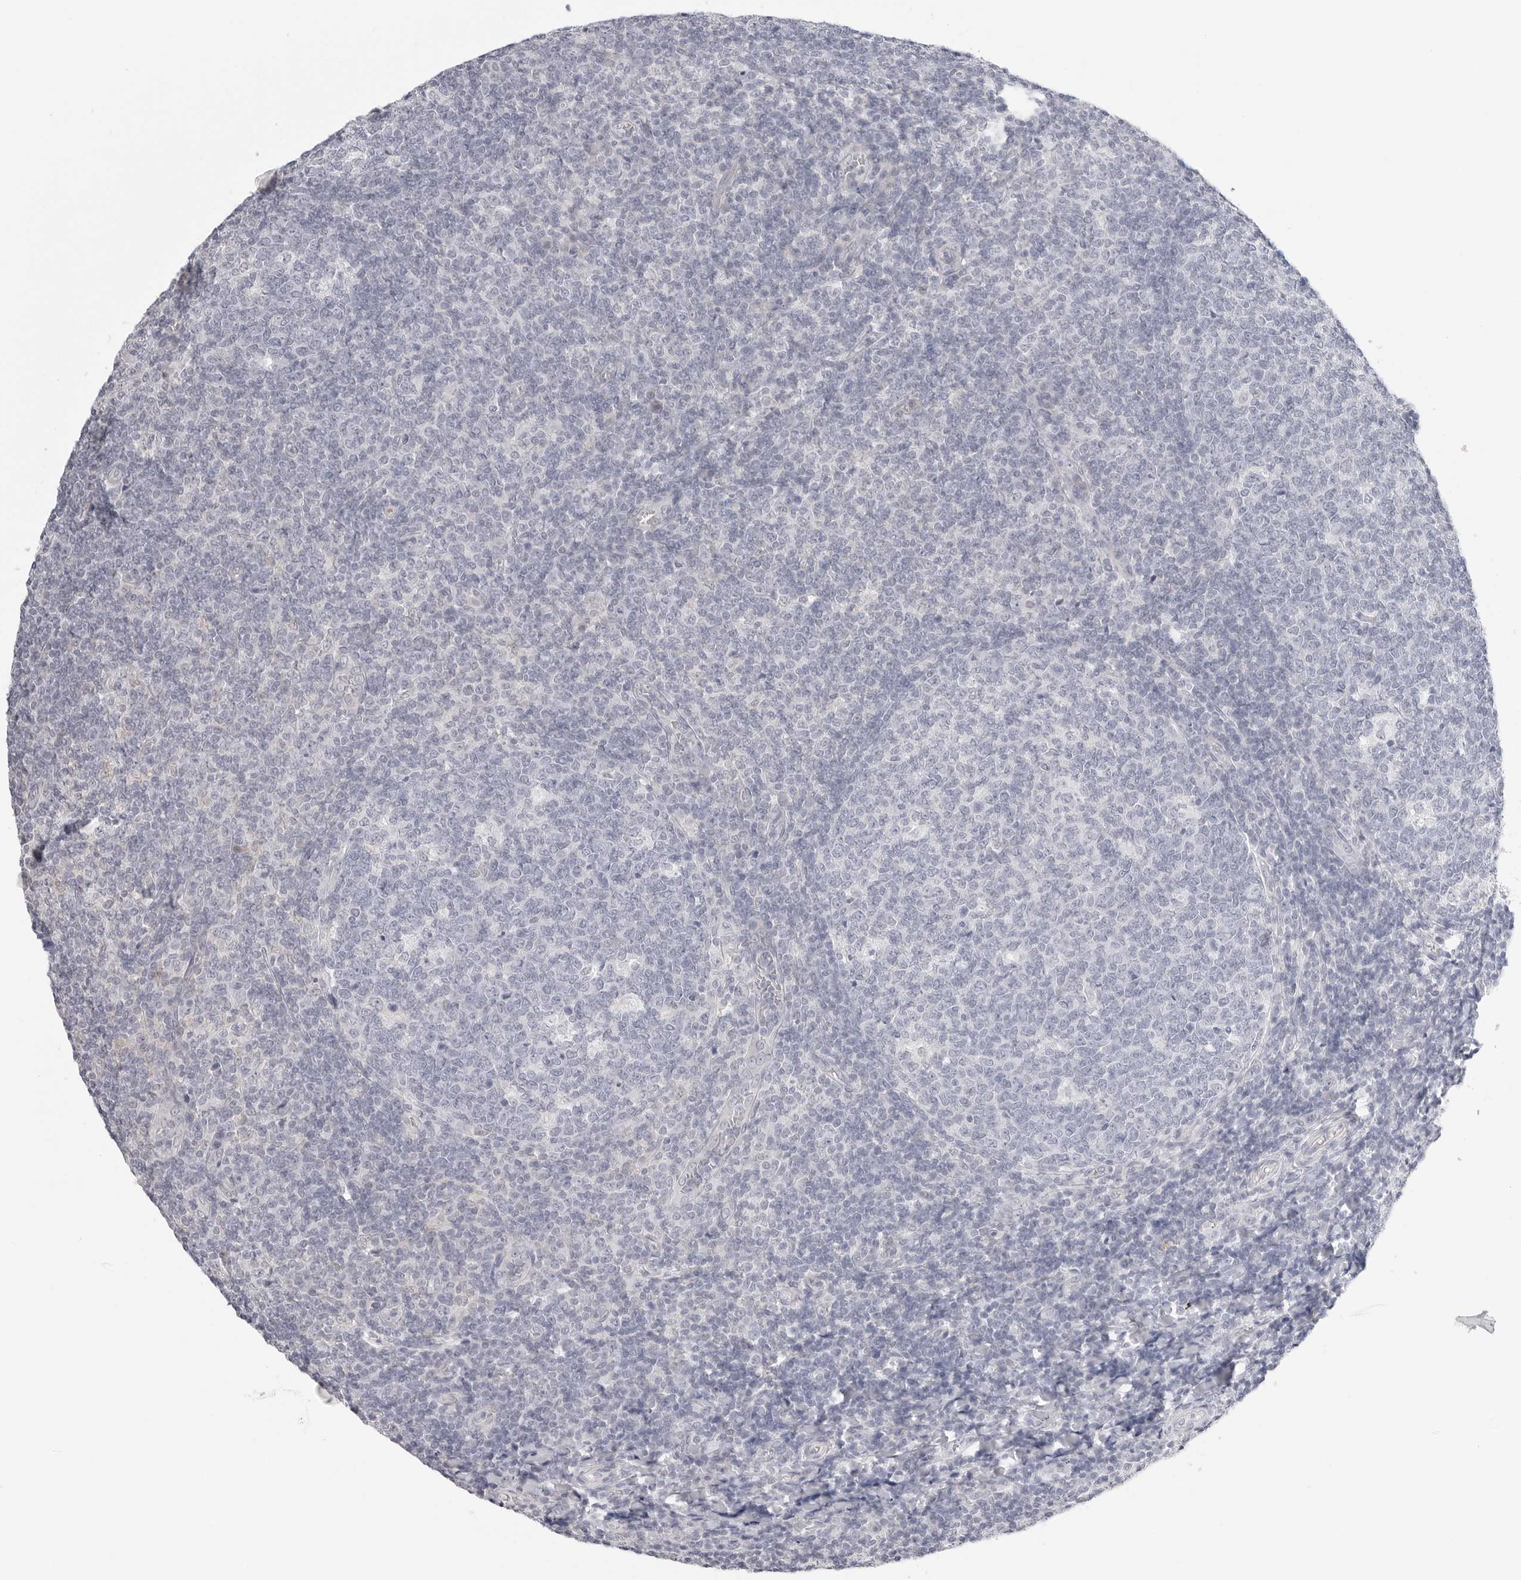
{"staining": {"intensity": "negative", "quantity": "none", "location": "none"}, "tissue": "tonsil", "cell_type": "Germinal center cells", "image_type": "normal", "snomed": [{"axis": "morphology", "description": "Normal tissue, NOS"}, {"axis": "topography", "description": "Tonsil"}], "caption": "Immunohistochemical staining of unremarkable human tonsil exhibits no significant positivity in germinal center cells.", "gene": "HMGCS2", "patient": {"sex": "female", "age": 19}}